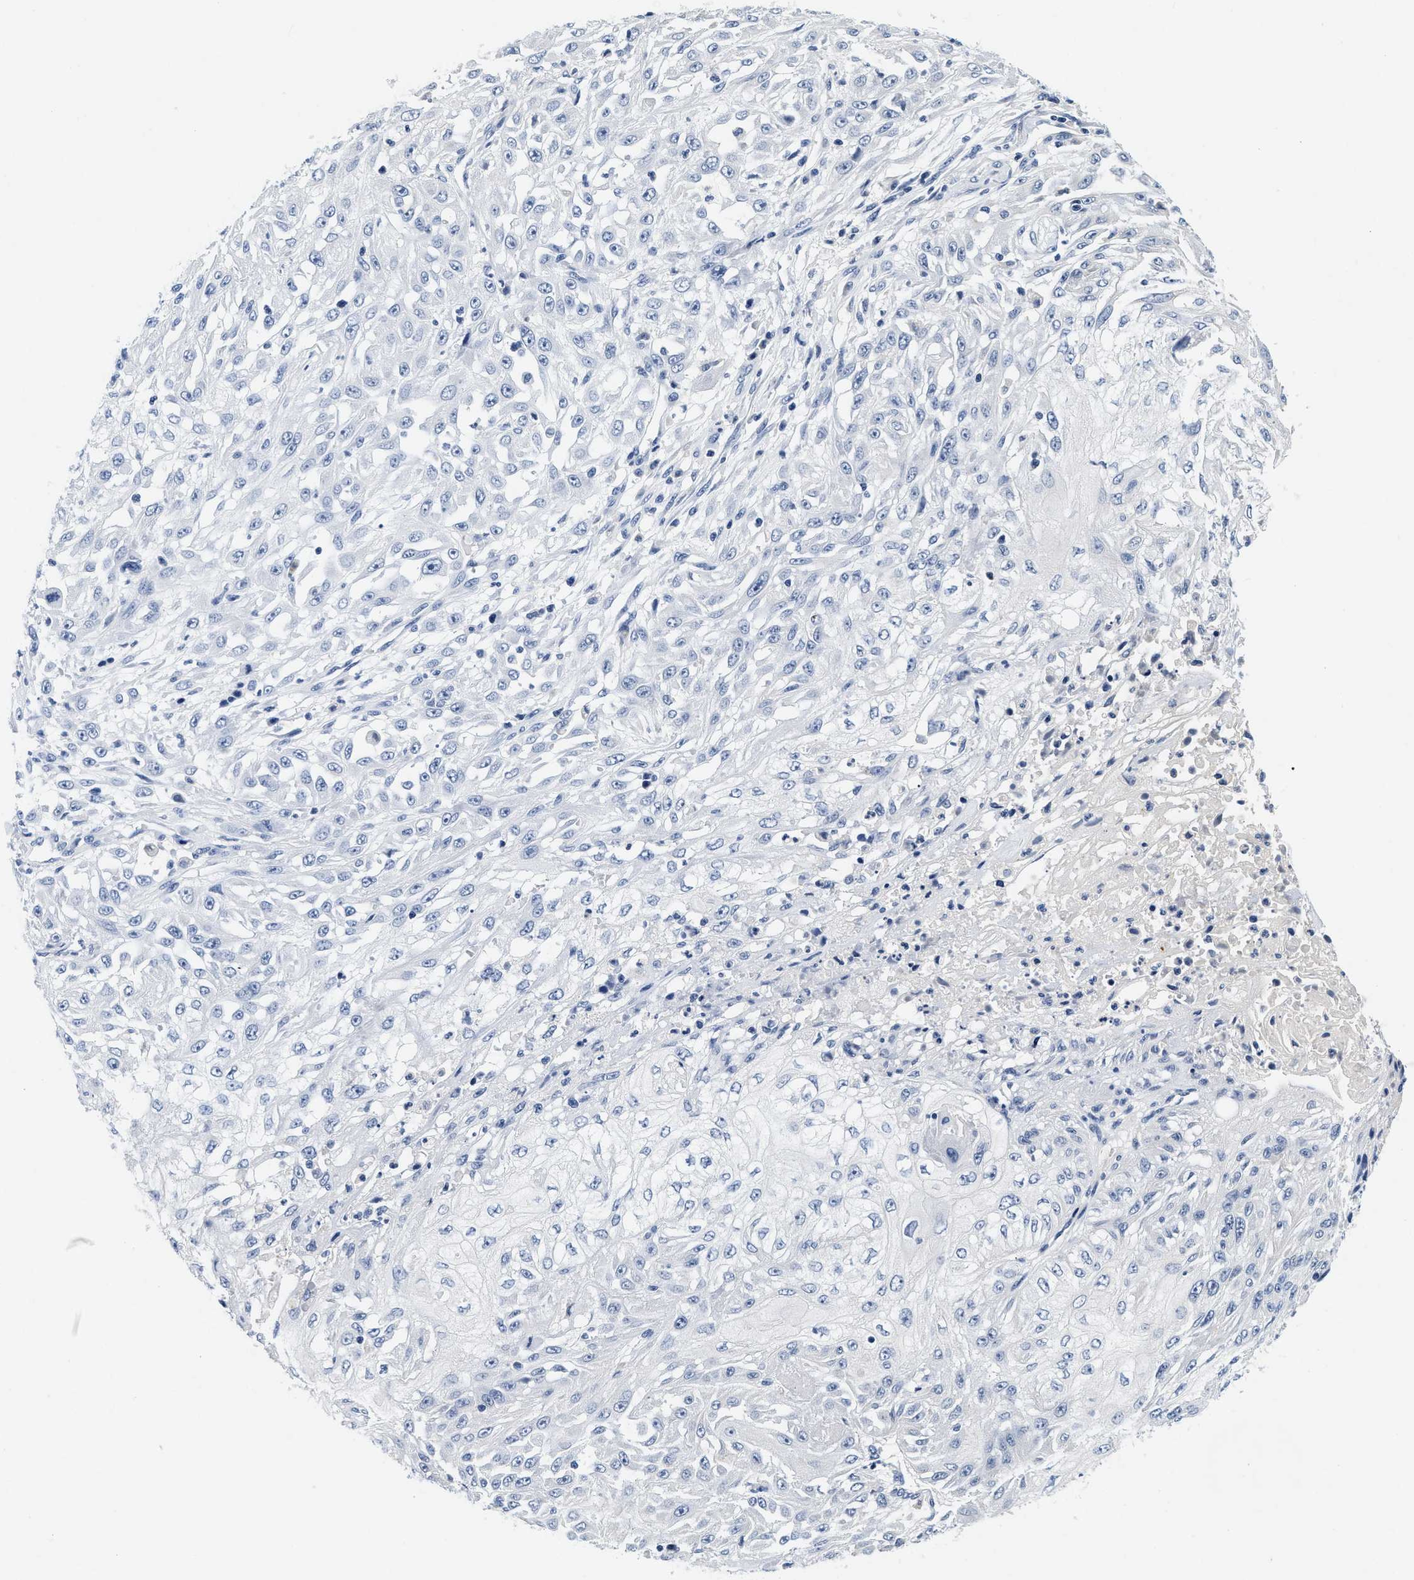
{"staining": {"intensity": "negative", "quantity": "none", "location": "none"}, "tissue": "skin cancer", "cell_type": "Tumor cells", "image_type": "cancer", "snomed": [{"axis": "morphology", "description": "Squamous cell carcinoma, NOS"}, {"axis": "morphology", "description": "Squamous cell carcinoma, metastatic, NOS"}, {"axis": "topography", "description": "Skin"}, {"axis": "topography", "description": "Lymph node"}], "caption": "IHC micrograph of human skin squamous cell carcinoma stained for a protein (brown), which reveals no positivity in tumor cells.", "gene": "PDP1", "patient": {"sex": "male", "age": 75}}